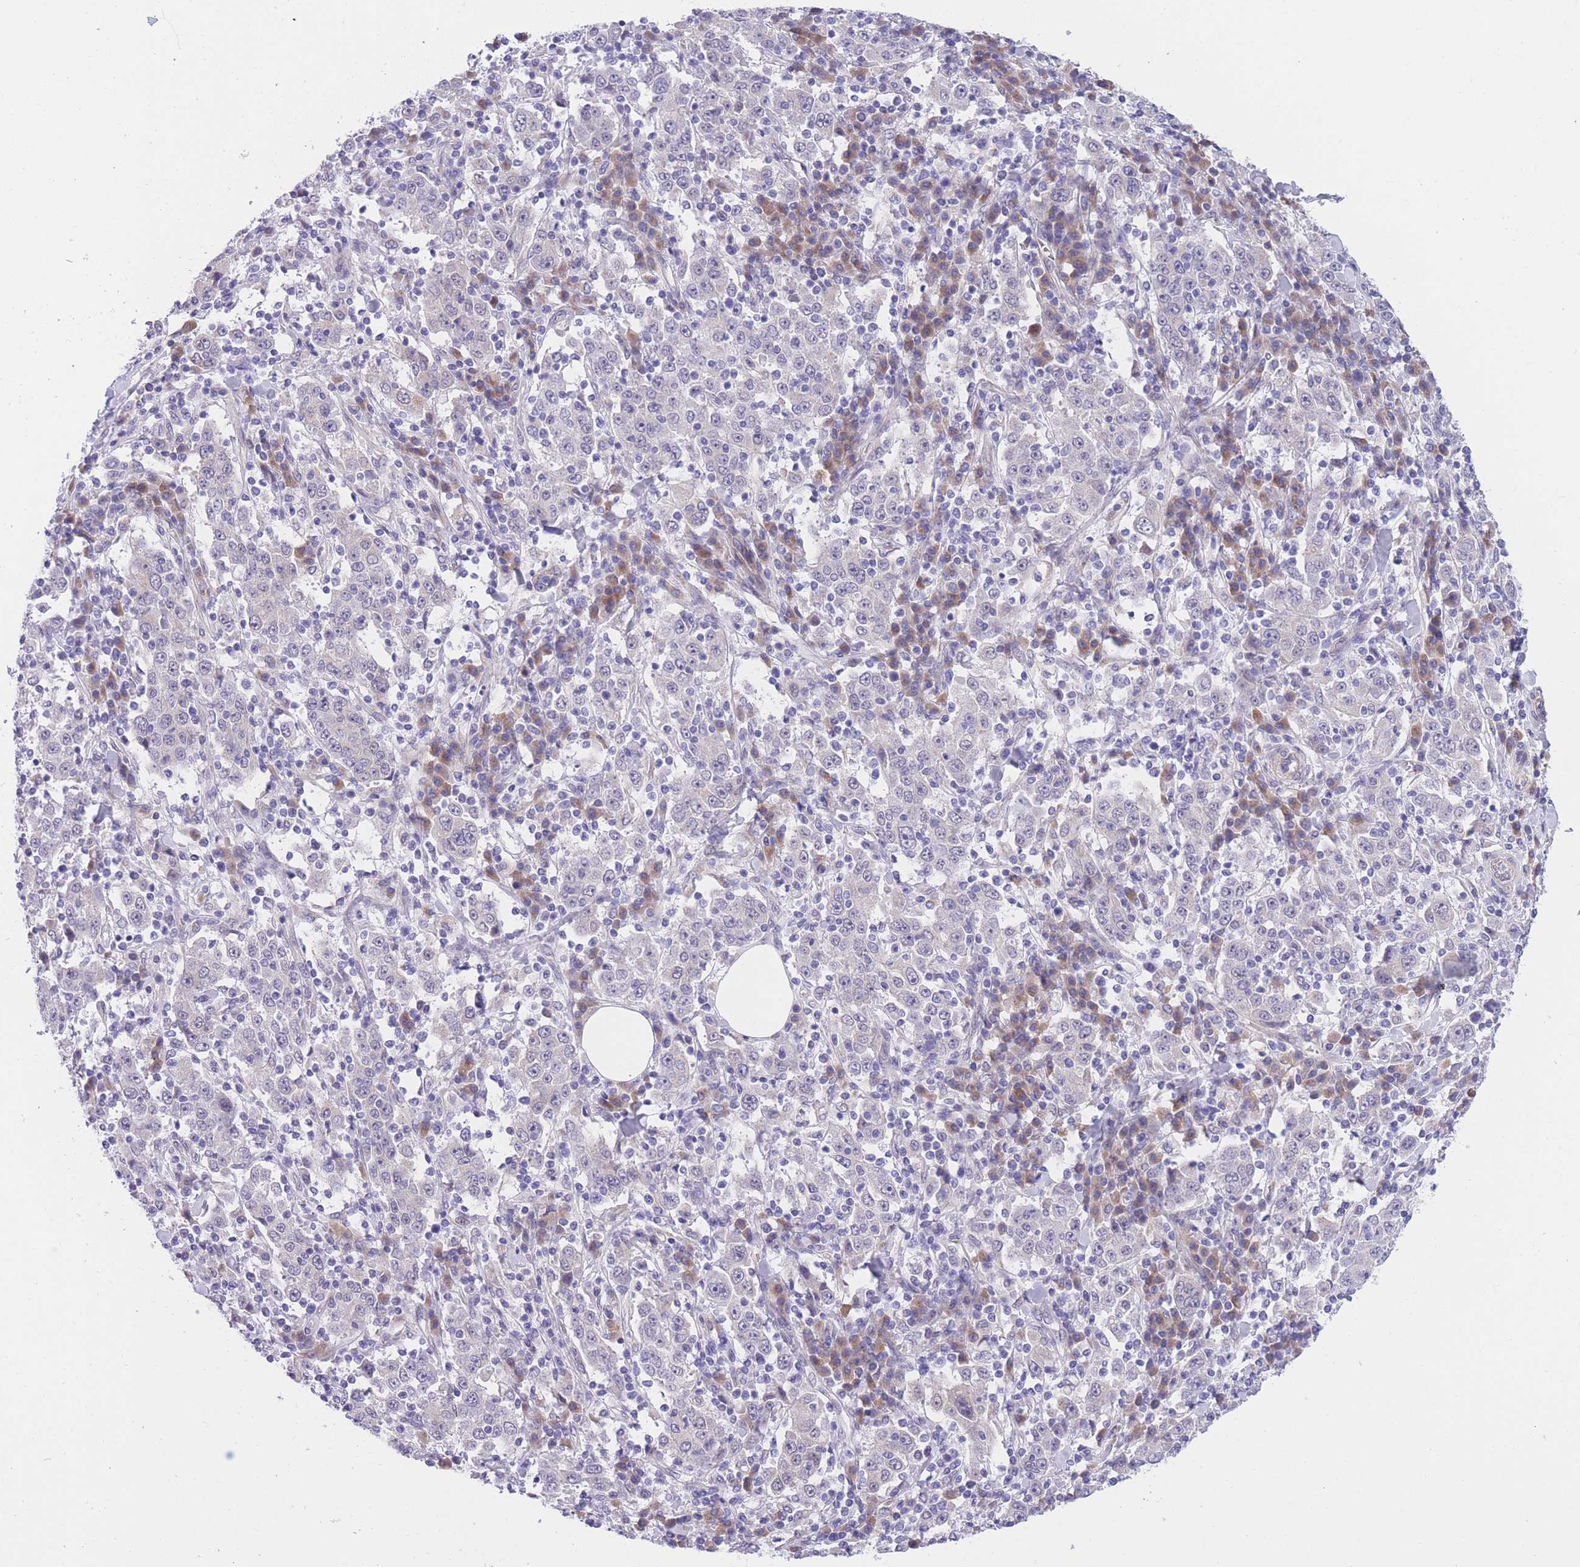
{"staining": {"intensity": "negative", "quantity": "none", "location": "none"}, "tissue": "stomach cancer", "cell_type": "Tumor cells", "image_type": "cancer", "snomed": [{"axis": "morphology", "description": "Normal tissue, NOS"}, {"axis": "morphology", "description": "Adenocarcinoma, NOS"}, {"axis": "topography", "description": "Stomach, upper"}, {"axis": "topography", "description": "Stomach"}], "caption": "This is an IHC image of stomach cancer. There is no staining in tumor cells.", "gene": "WWOX", "patient": {"sex": "male", "age": 59}}